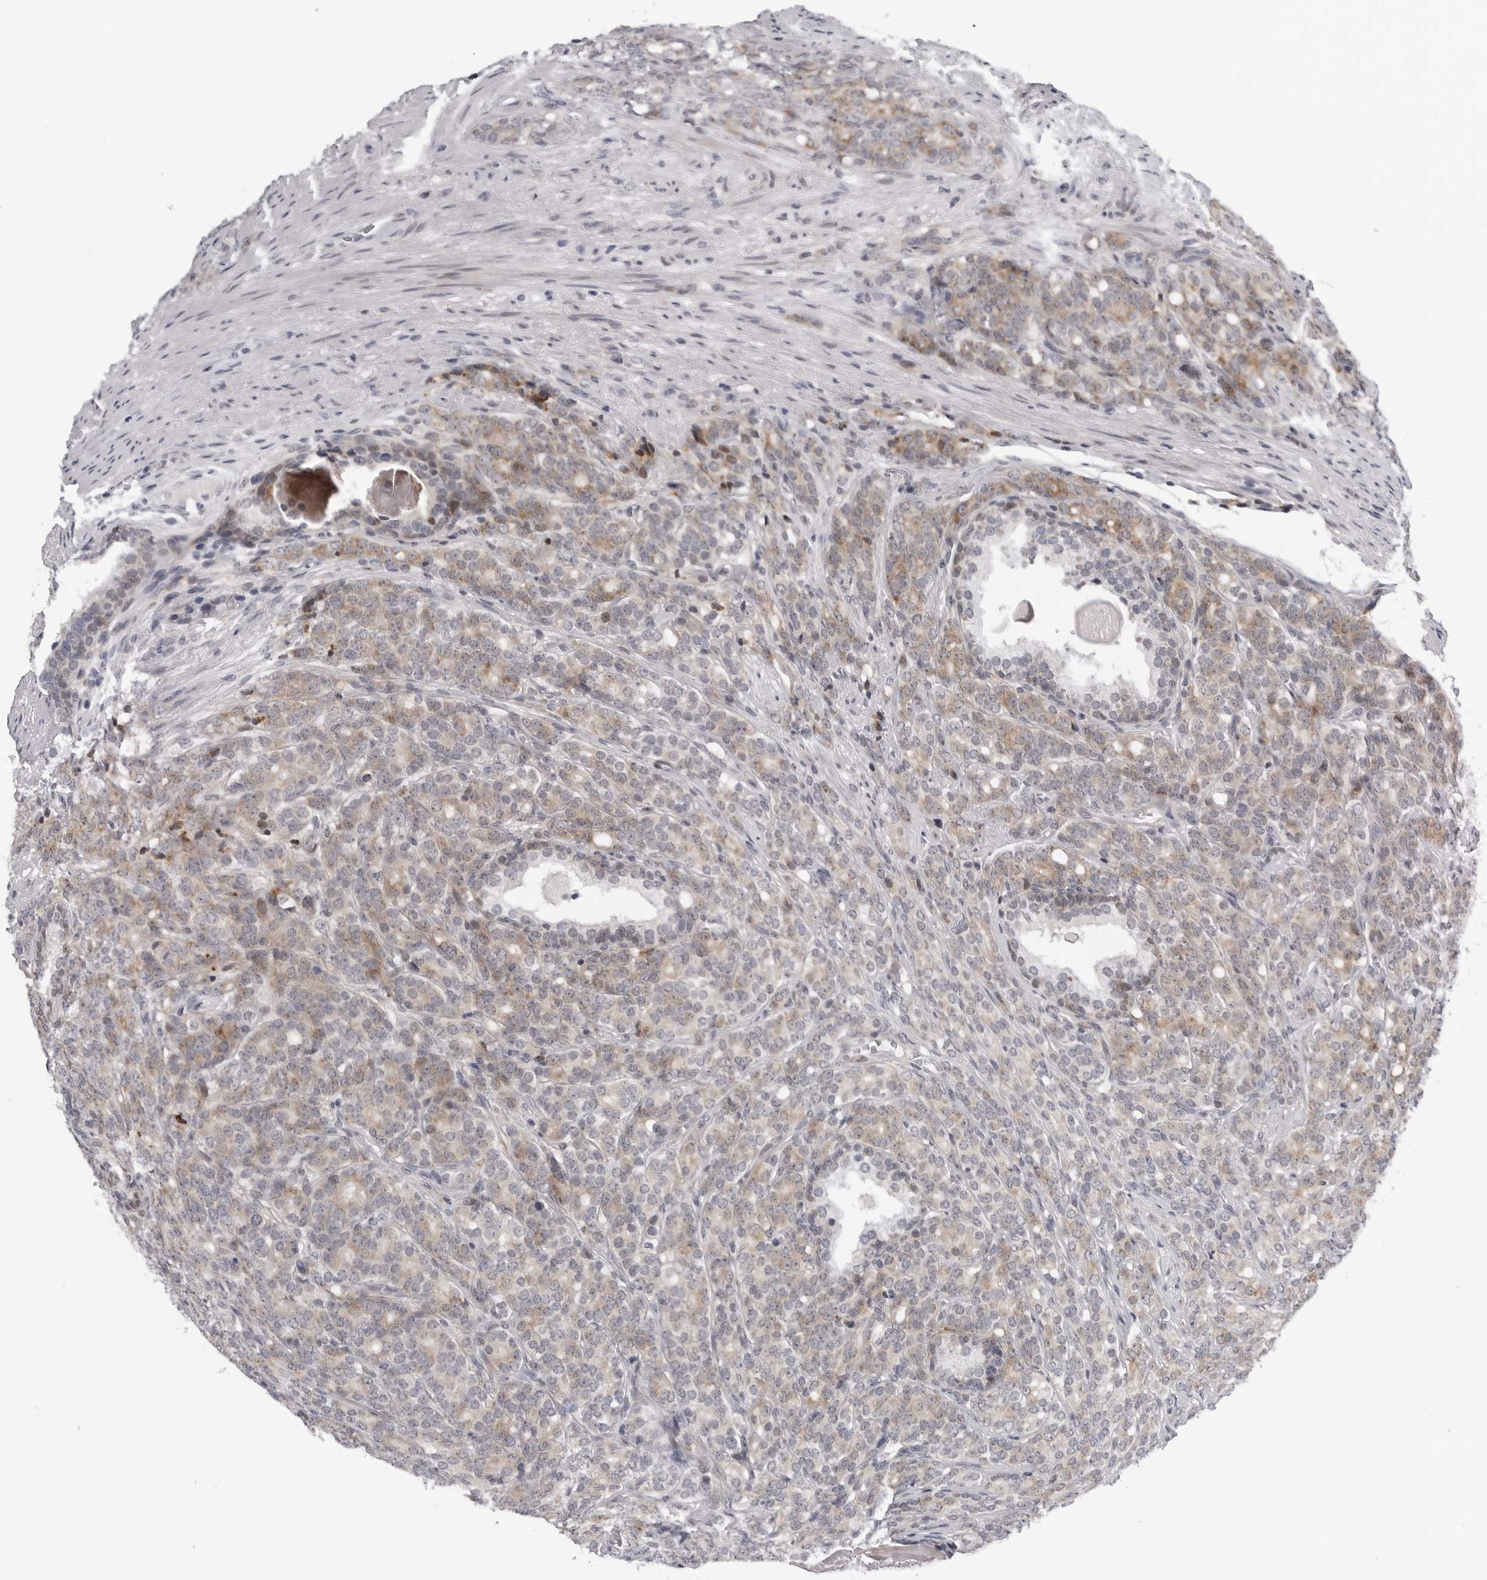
{"staining": {"intensity": "weak", "quantity": "25%-75%", "location": "cytoplasmic/membranous"}, "tissue": "prostate cancer", "cell_type": "Tumor cells", "image_type": "cancer", "snomed": [{"axis": "morphology", "description": "Adenocarcinoma, High grade"}, {"axis": "topography", "description": "Prostate"}], "caption": "Immunohistochemistry (IHC) of prostate cancer (high-grade adenocarcinoma) displays low levels of weak cytoplasmic/membranous staining in about 25%-75% of tumor cells.", "gene": "CDK20", "patient": {"sex": "male", "age": 62}}